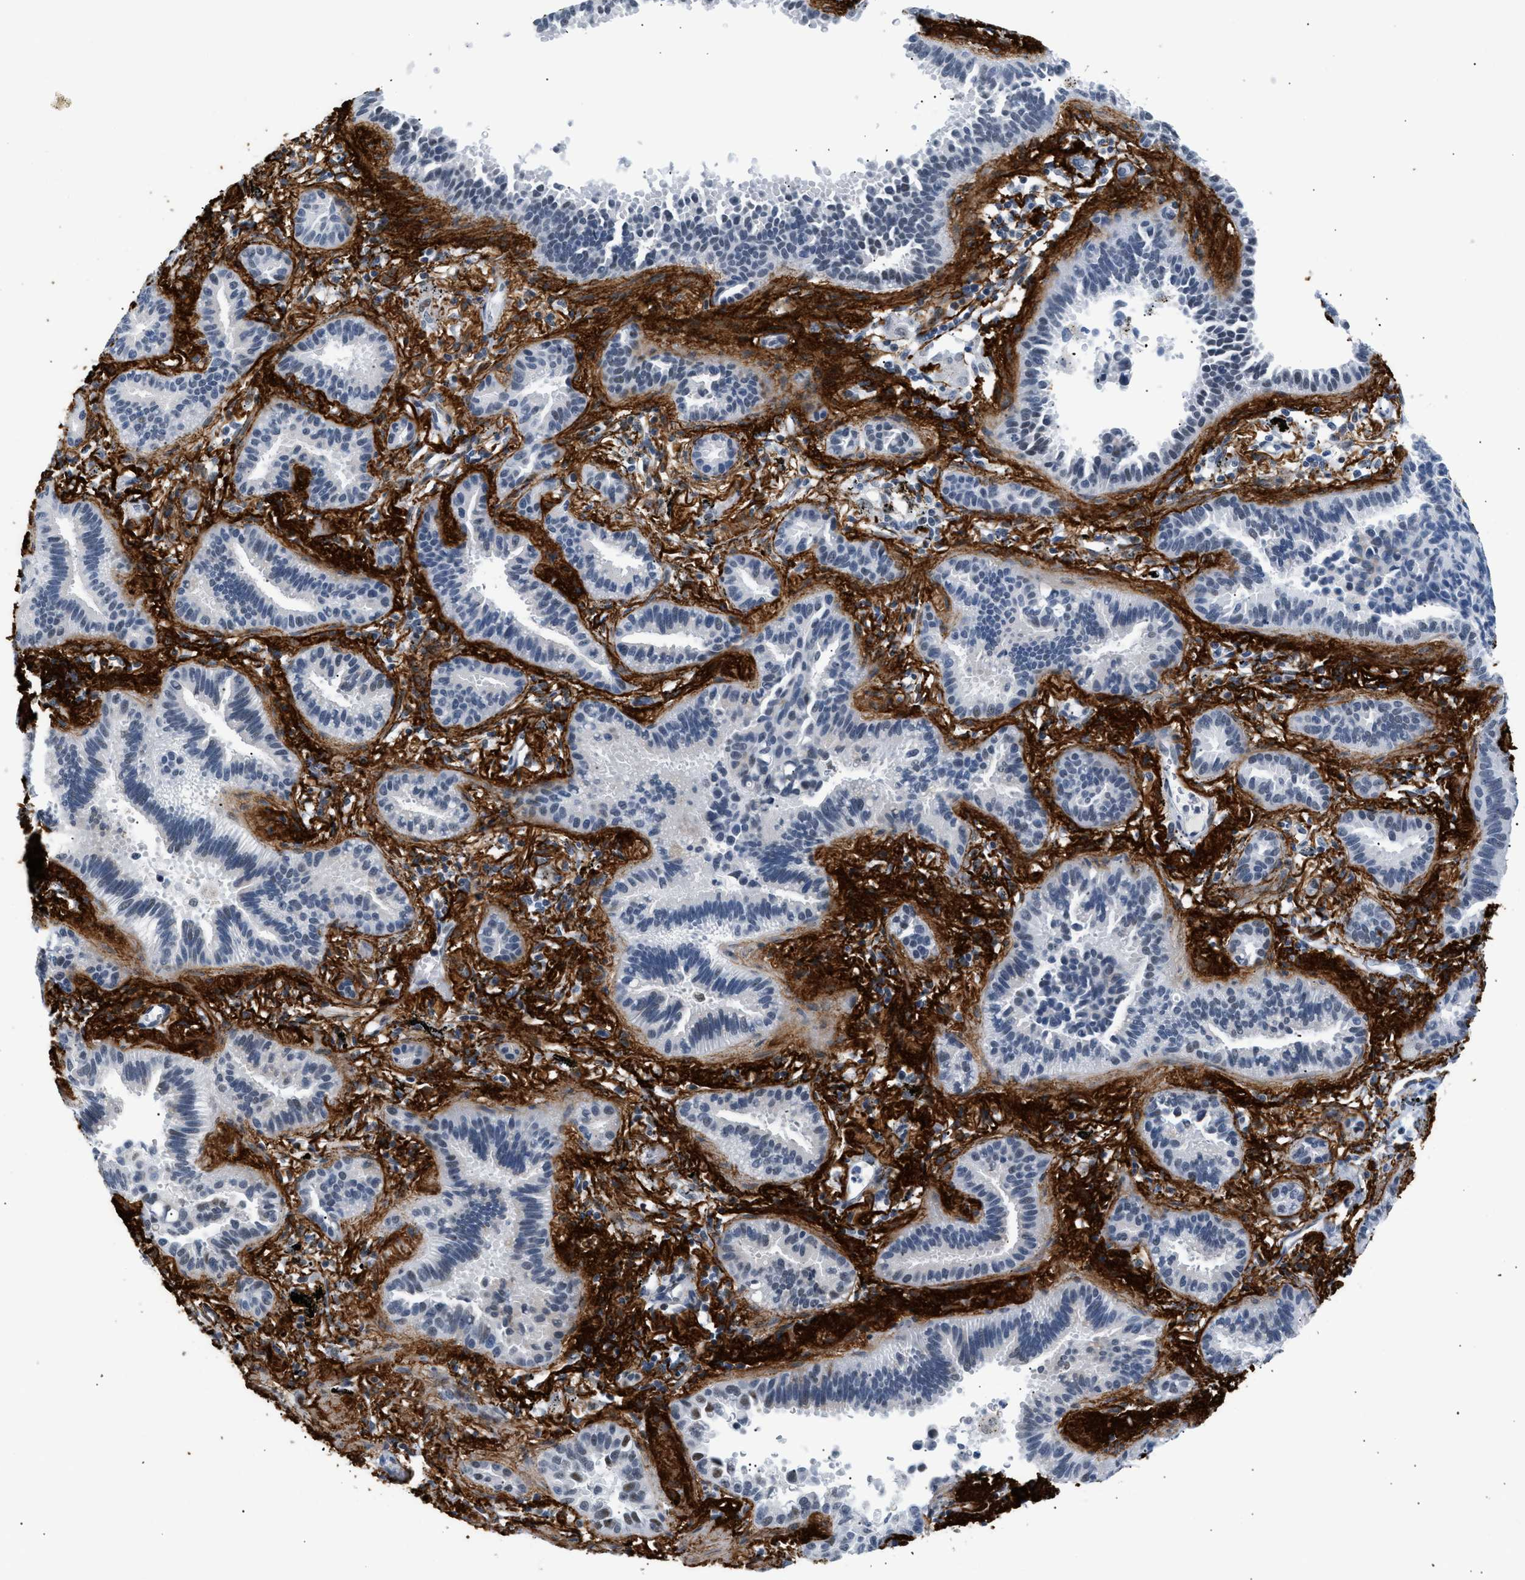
{"staining": {"intensity": "weak", "quantity": "<25%", "location": "nuclear"}, "tissue": "lung cancer", "cell_type": "Tumor cells", "image_type": "cancer", "snomed": [{"axis": "morphology", "description": "Normal tissue, NOS"}, {"axis": "morphology", "description": "Adenocarcinoma, NOS"}, {"axis": "topography", "description": "Lung"}], "caption": "Immunohistochemistry (IHC) histopathology image of human adenocarcinoma (lung) stained for a protein (brown), which reveals no expression in tumor cells.", "gene": "ELN", "patient": {"sex": "male", "age": 59}}